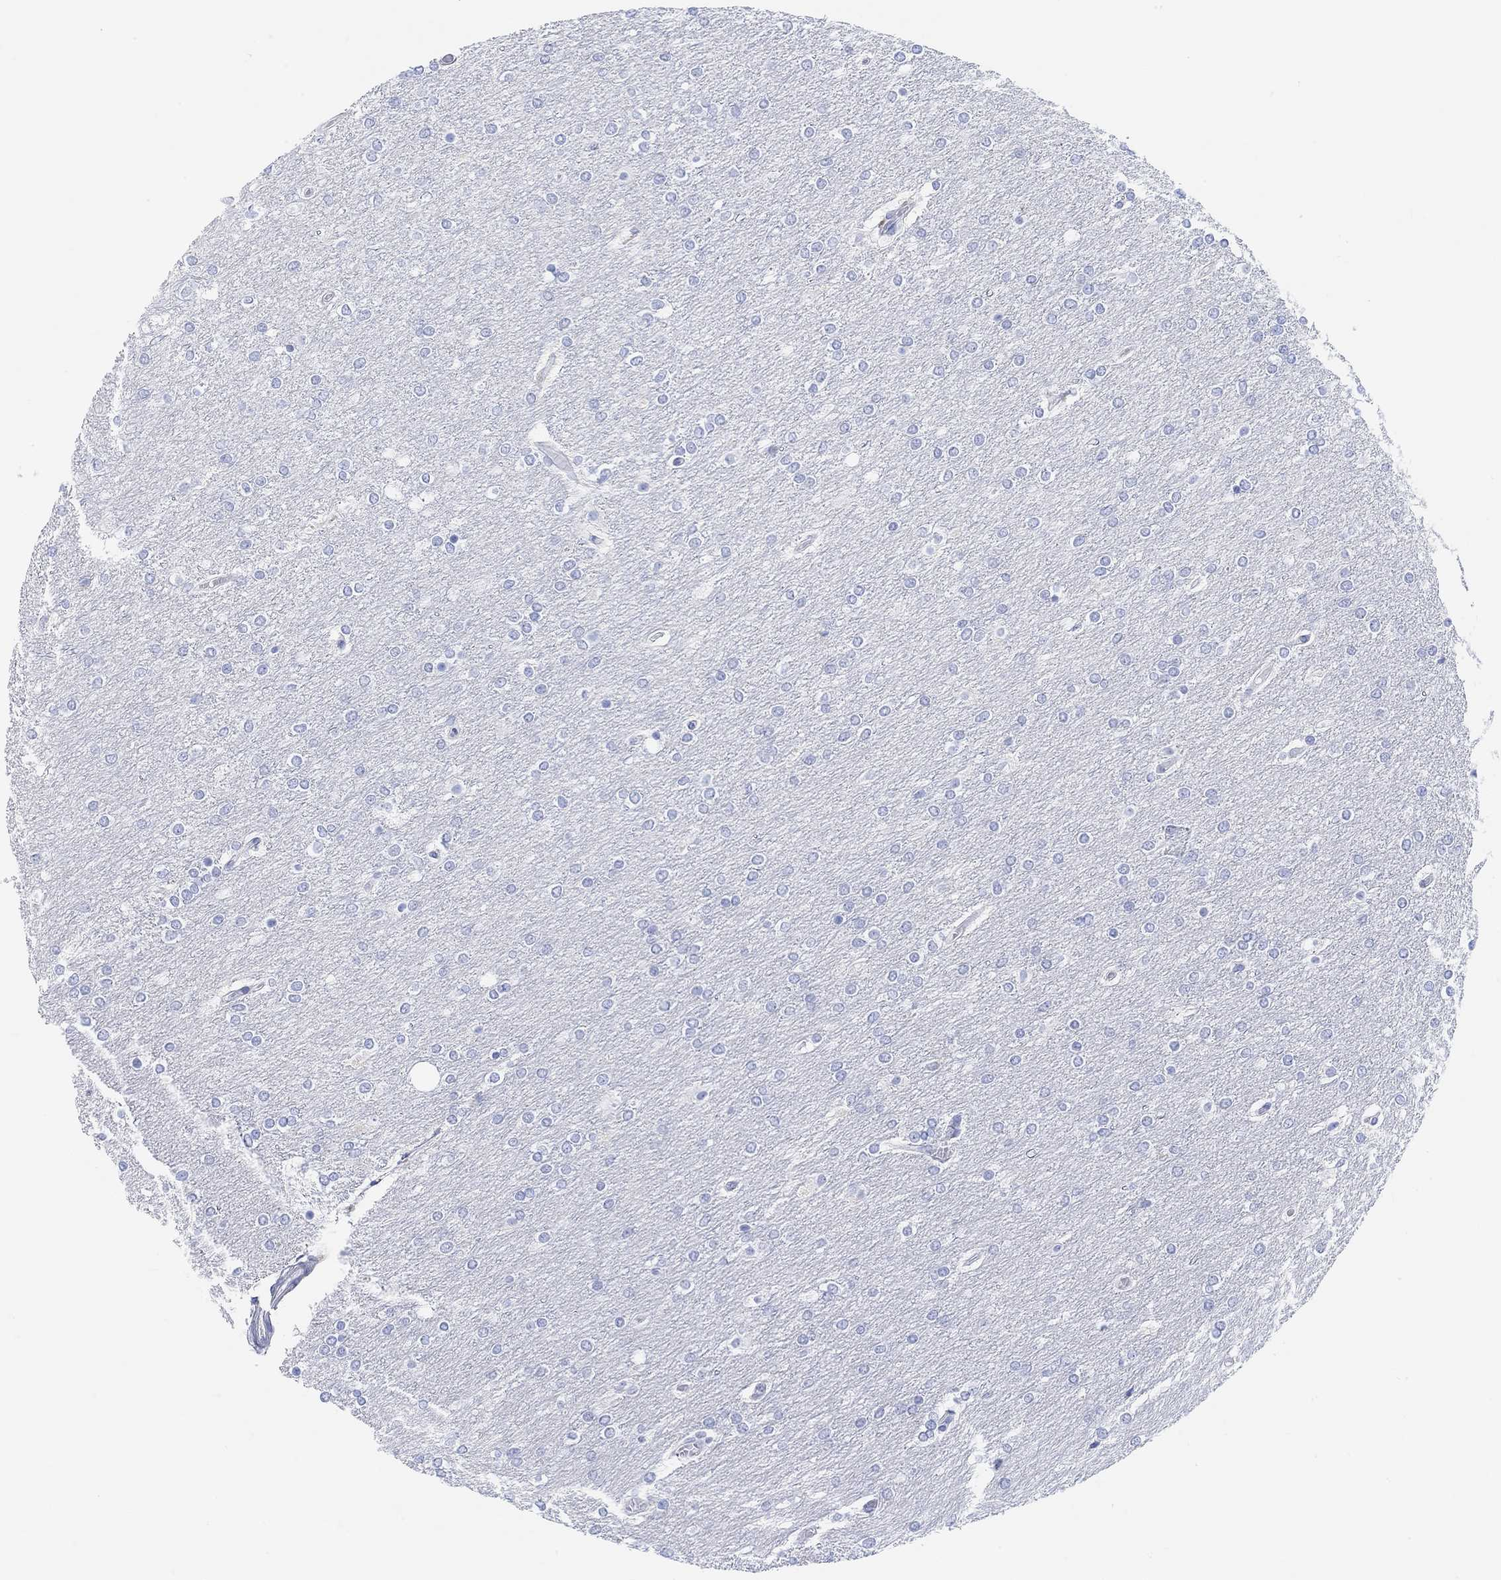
{"staining": {"intensity": "negative", "quantity": "none", "location": "none"}, "tissue": "glioma", "cell_type": "Tumor cells", "image_type": "cancer", "snomed": [{"axis": "morphology", "description": "Glioma, malignant, High grade"}, {"axis": "topography", "description": "Brain"}], "caption": "Tumor cells are negative for brown protein staining in malignant glioma (high-grade). (Brightfield microscopy of DAB (3,3'-diaminobenzidine) immunohistochemistry (IHC) at high magnification).", "gene": "XIRP2", "patient": {"sex": "female", "age": 61}}